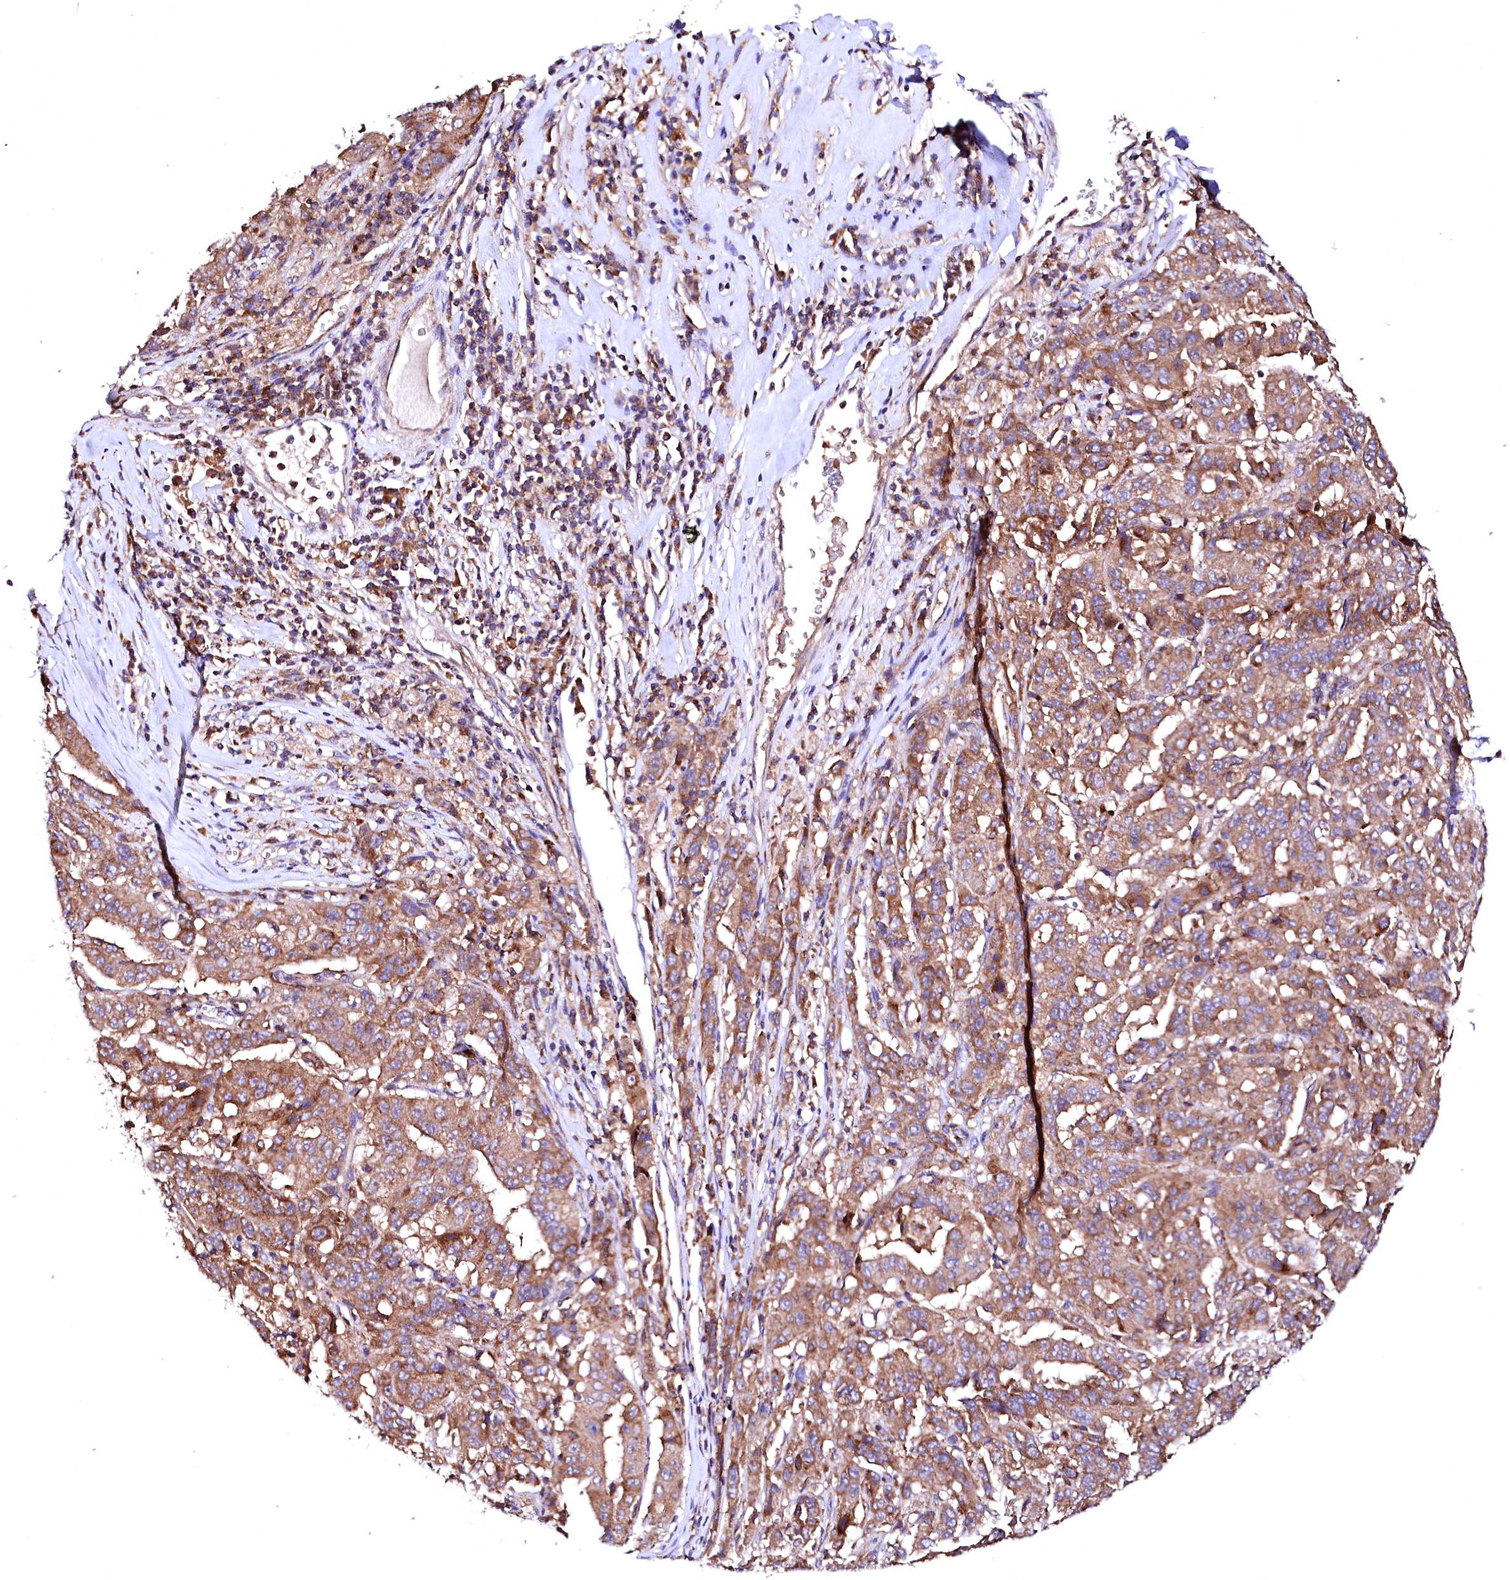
{"staining": {"intensity": "moderate", "quantity": ">75%", "location": "cytoplasmic/membranous"}, "tissue": "pancreatic cancer", "cell_type": "Tumor cells", "image_type": "cancer", "snomed": [{"axis": "morphology", "description": "Adenocarcinoma, NOS"}, {"axis": "topography", "description": "Pancreas"}], "caption": "Immunohistochemical staining of pancreatic adenocarcinoma displays medium levels of moderate cytoplasmic/membranous expression in about >75% of tumor cells. (DAB (3,3'-diaminobenzidine) IHC, brown staining for protein, blue staining for nuclei).", "gene": "ST3GAL1", "patient": {"sex": "male", "age": 63}}